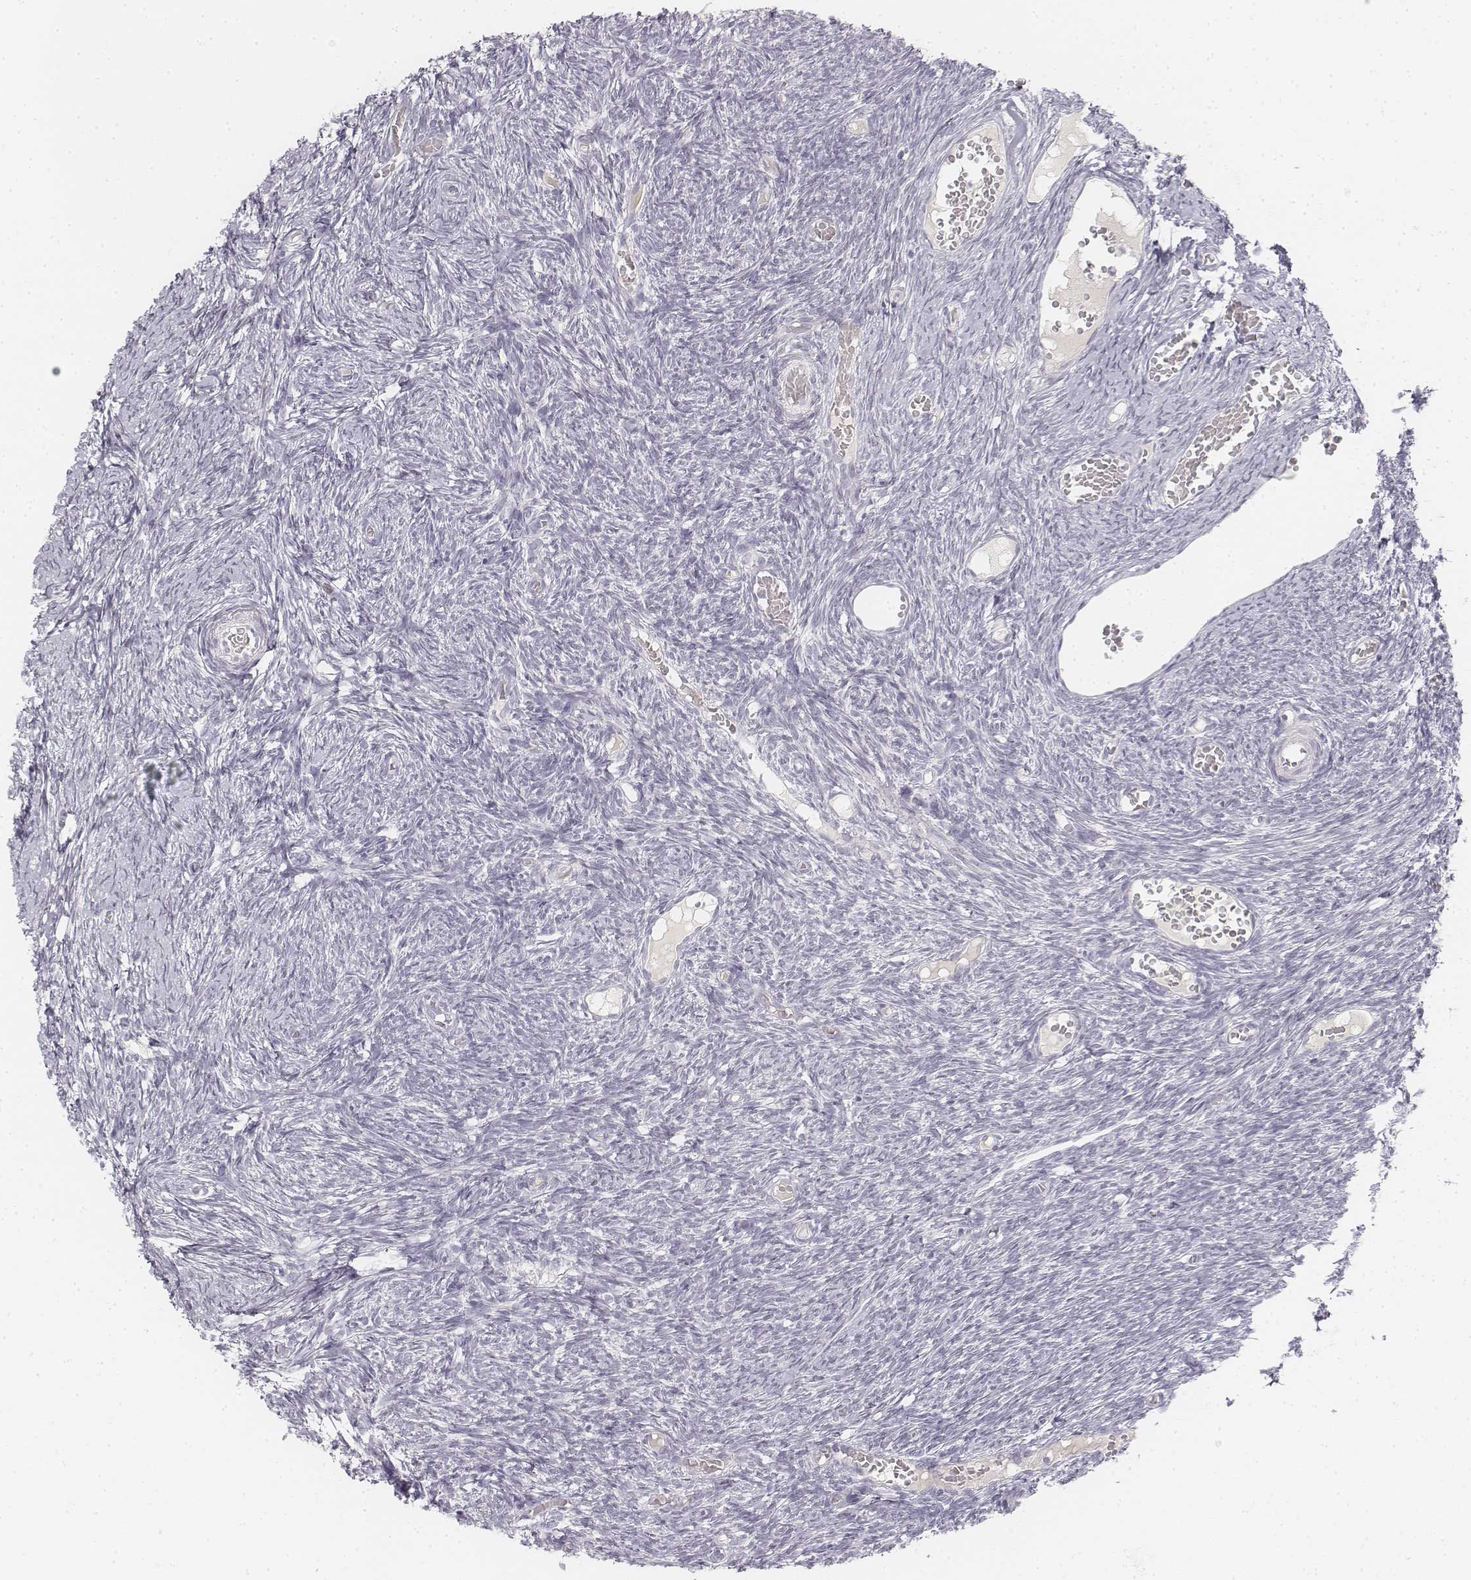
{"staining": {"intensity": "negative", "quantity": "none", "location": "none"}, "tissue": "ovary", "cell_type": "Follicle cells", "image_type": "normal", "snomed": [{"axis": "morphology", "description": "Normal tissue, NOS"}, {"axis": "topography", "description": "Ovary"}], "caption": "The immunohistochemistry (IHC) micrograph has no significant staining in follicle cells of ovary.", "gene": "DSG4", "patient": {"sex": "female", "age": 39}}